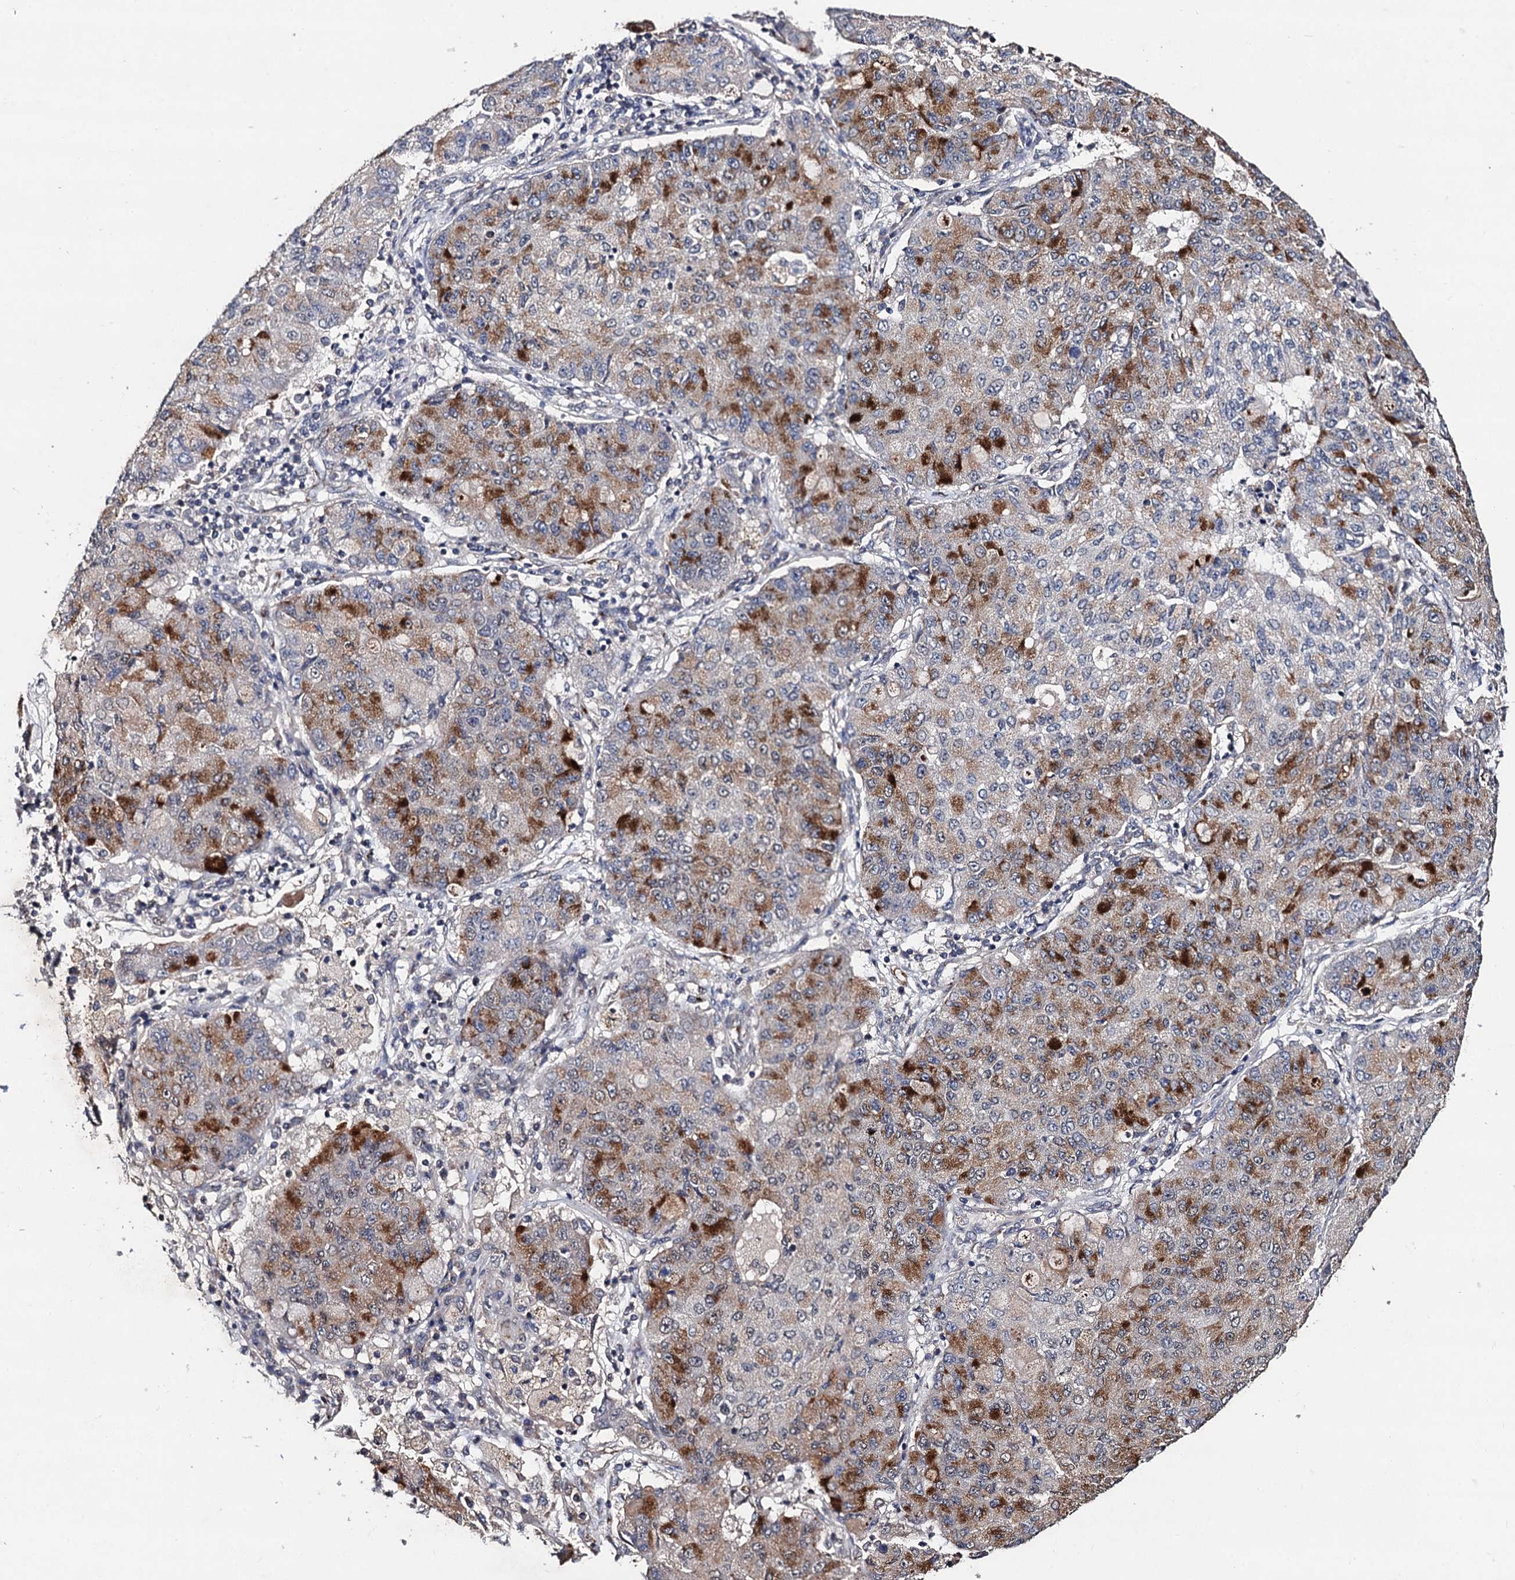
{"staining": {"intensity": "strong", "quantity": "25%-75%", "location": "cytoplasmic/membranous"}, "tissue": "lung cancer", "cell_type": "Tumor cells", "image_type": "cancer", "snomed": [{"axis": "morphology", "description": "Squamous cell carcinoma, NOS"}, {"axis": "topography", "description": "Lung"}], "caption": "The micrograph shows staining of lung cancer (squamous cell carcinoma), revealing strong cytoplasmic/membranous protein staining (brown color) within tumor cells.", "gene": "PPTC7", "patient": {"sex": "male", "age": 74}}